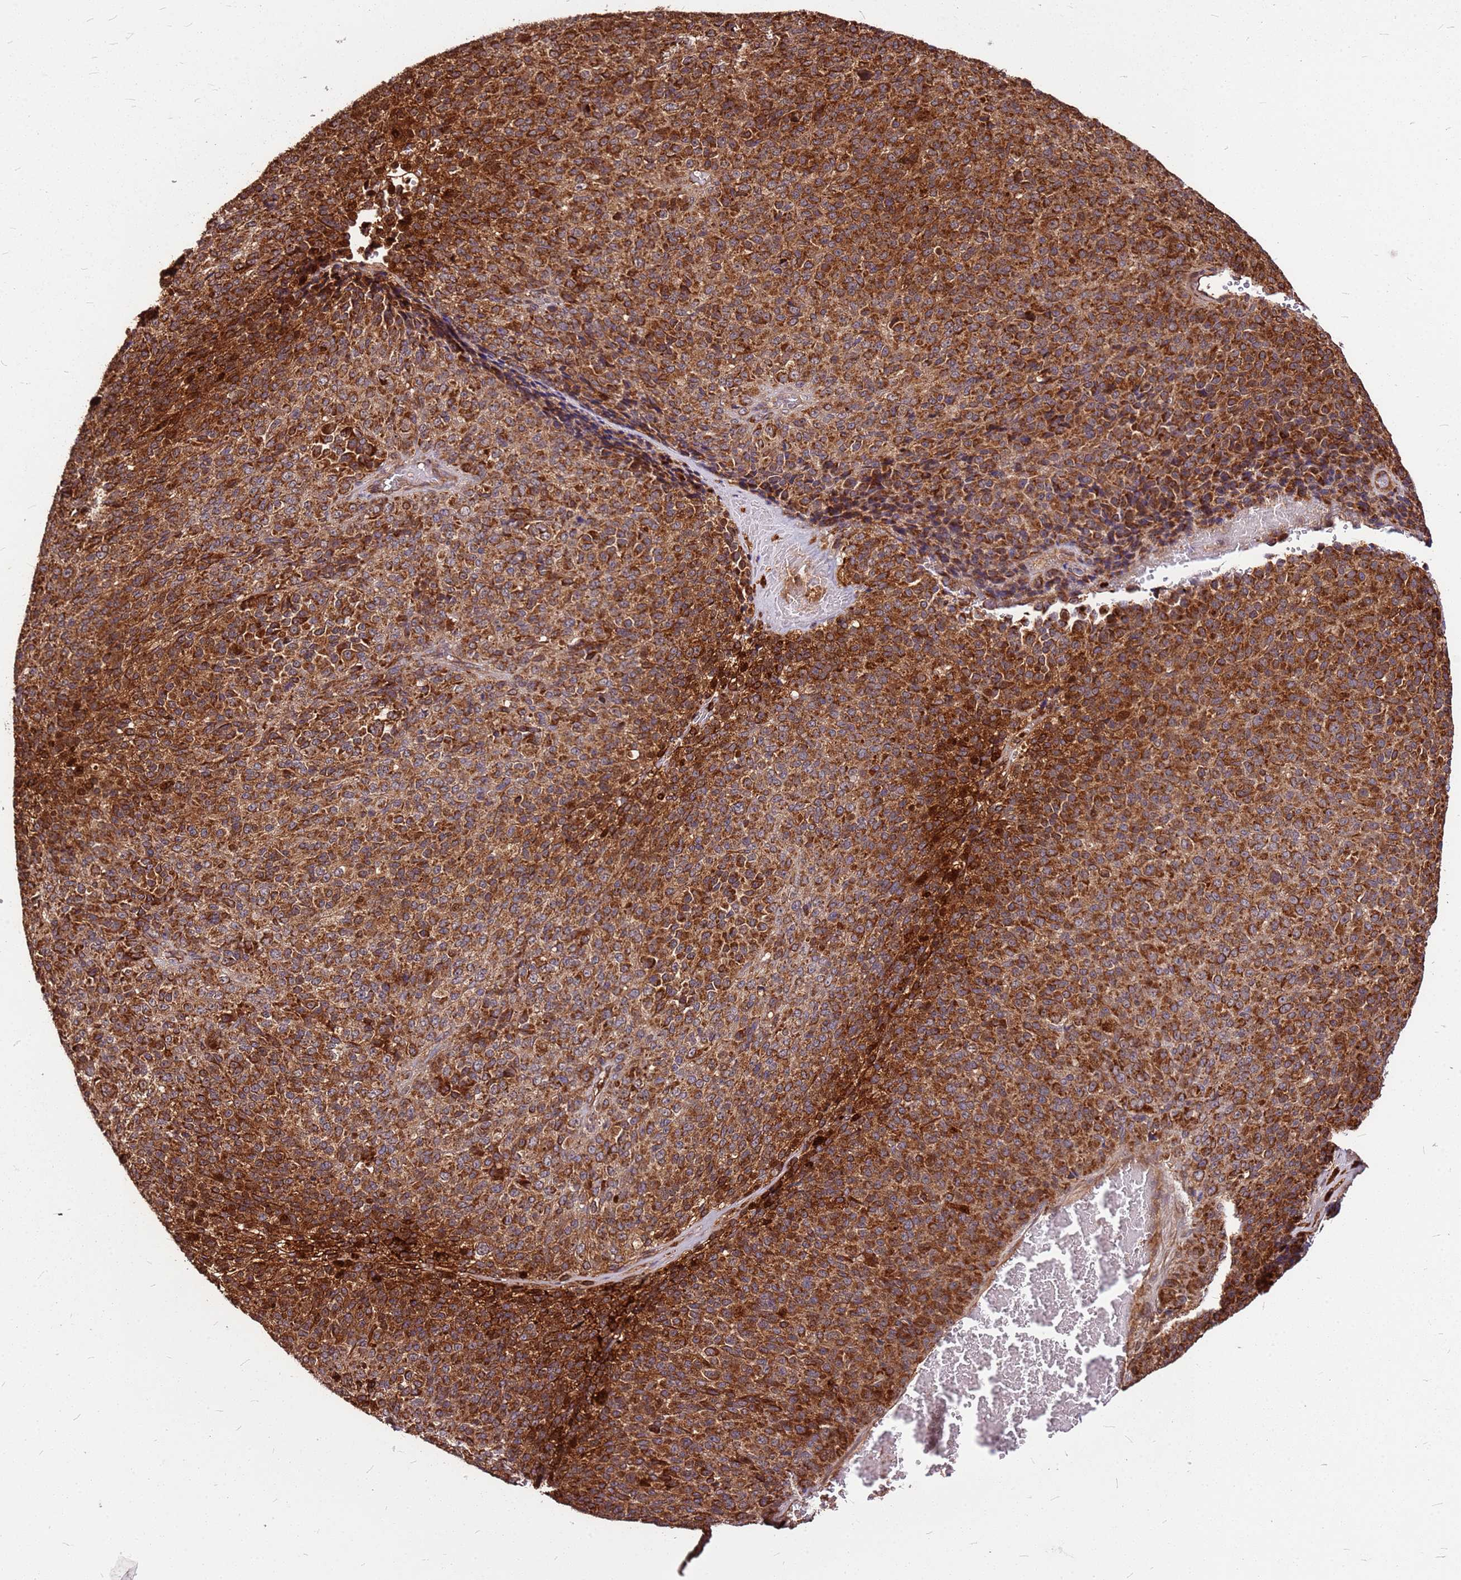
{"staining": {"intensity": "strong", "quantity": ">75%", "location": "cytoplasmic/membranous"}, "tissue": "melanoma", "cell_type": "Tumor cells", "image_type": "cancer", "snomed": [{"axis": "morphology", "description": "Malignant melanoma, Metastatic site"}, {"axis": "topography", "description": "Brain"}], "caption": "A micrograph of melanoma stained for a protein shows strong cytoplasmic/membranous brown staining in tumor cells.", "gene": "LYPLAL1", "patient": {"sex": "female", "age": 56}}